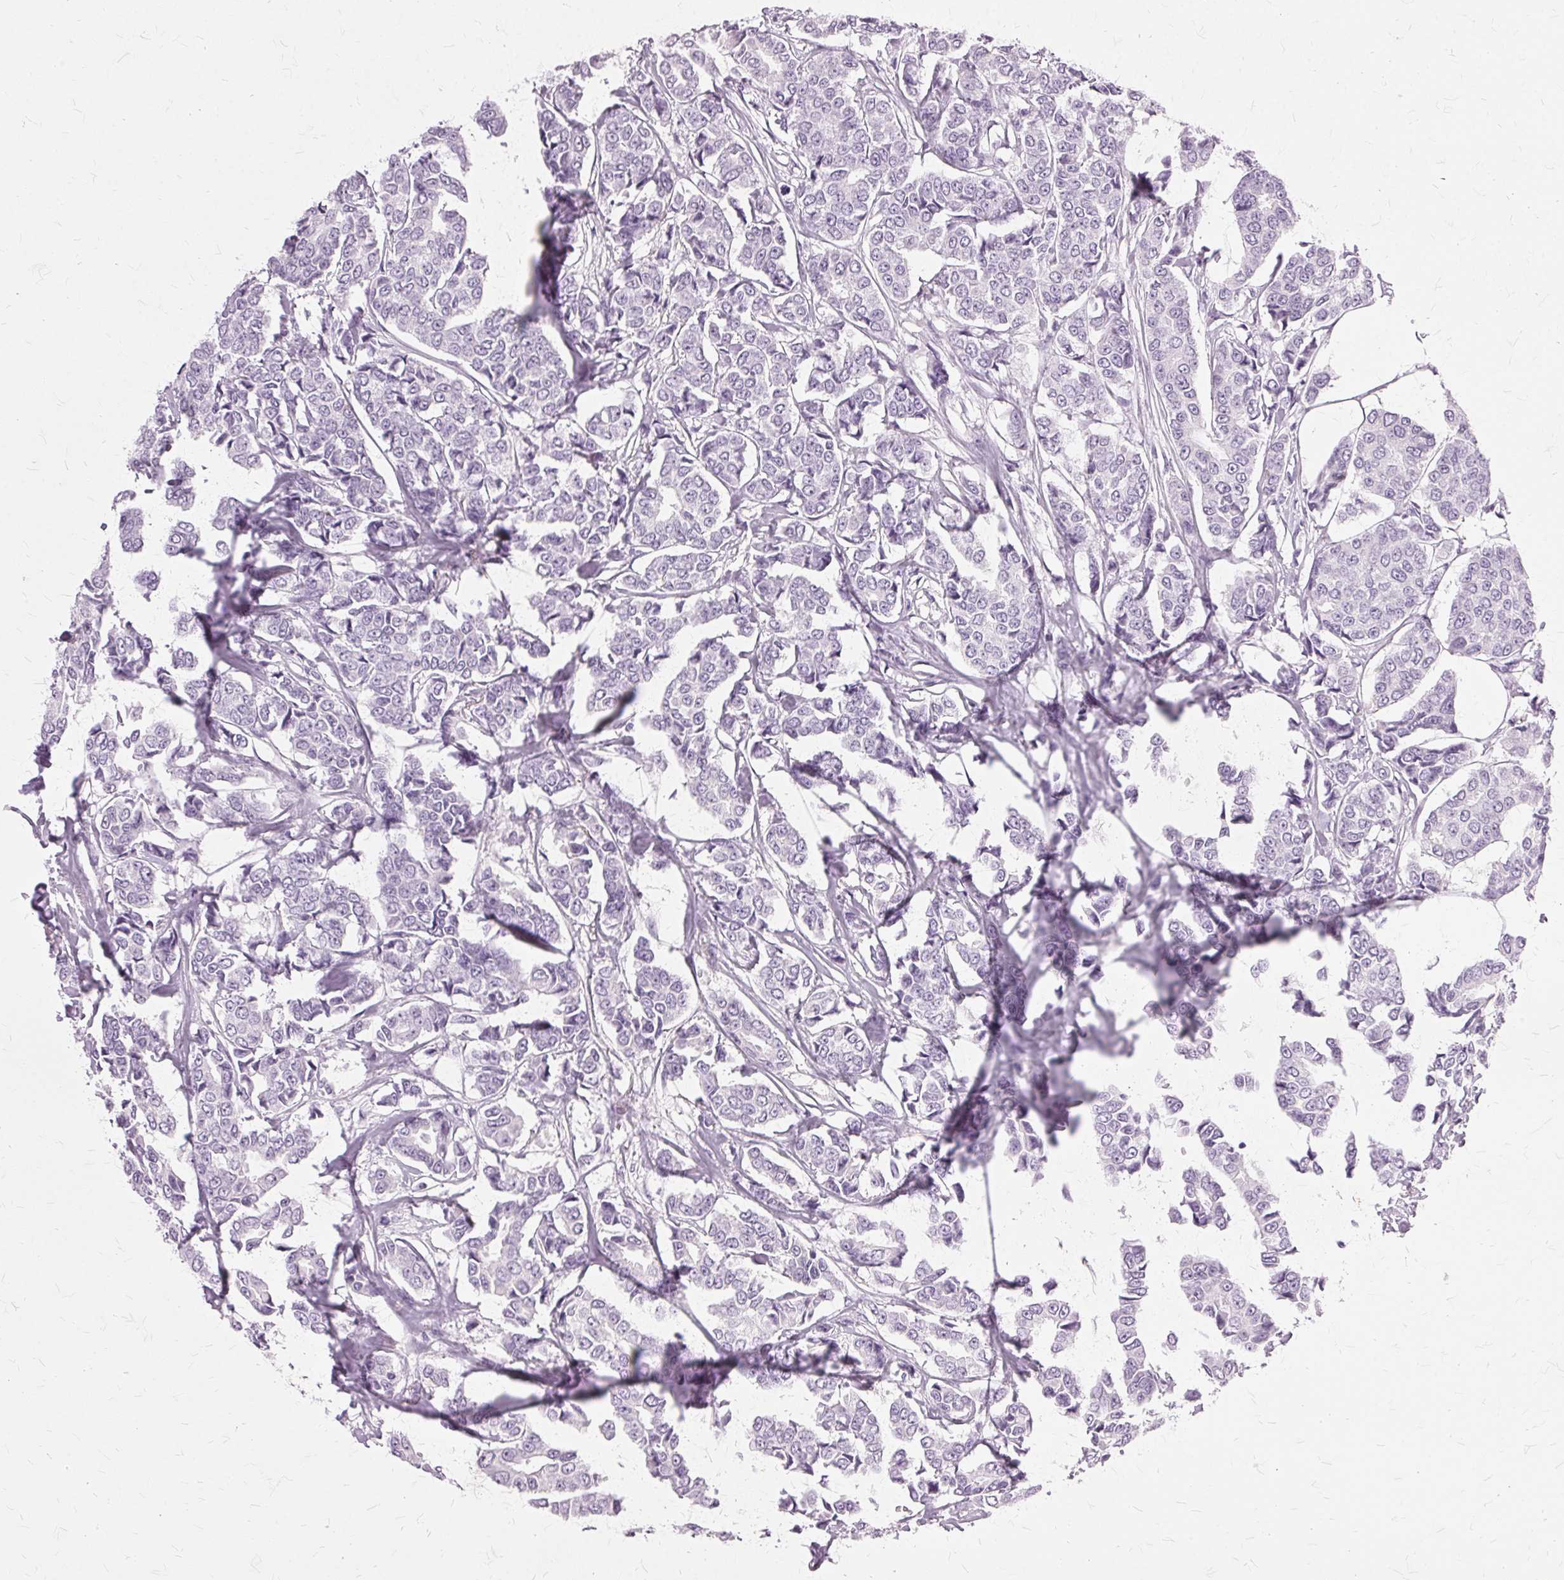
{"staining": {"intensity": "negative", "quantity": "none", "location": "none"}, "tissue": "breast cancer", "cell_type": "Tumor cells", "image_type": "cancer", "snomed": [{"axis": "morphology", "description": "Duct carcinoma"}, {"axis": "topography", "description": "Breast"}], "caption": "Immunohistochemical staining of infiltrating ductal carcinoma (breast) demonstrates no significant positivity in tumor cells.", "gene": "SLC45A3", "patient": {"sex": "female", "age": 94}}